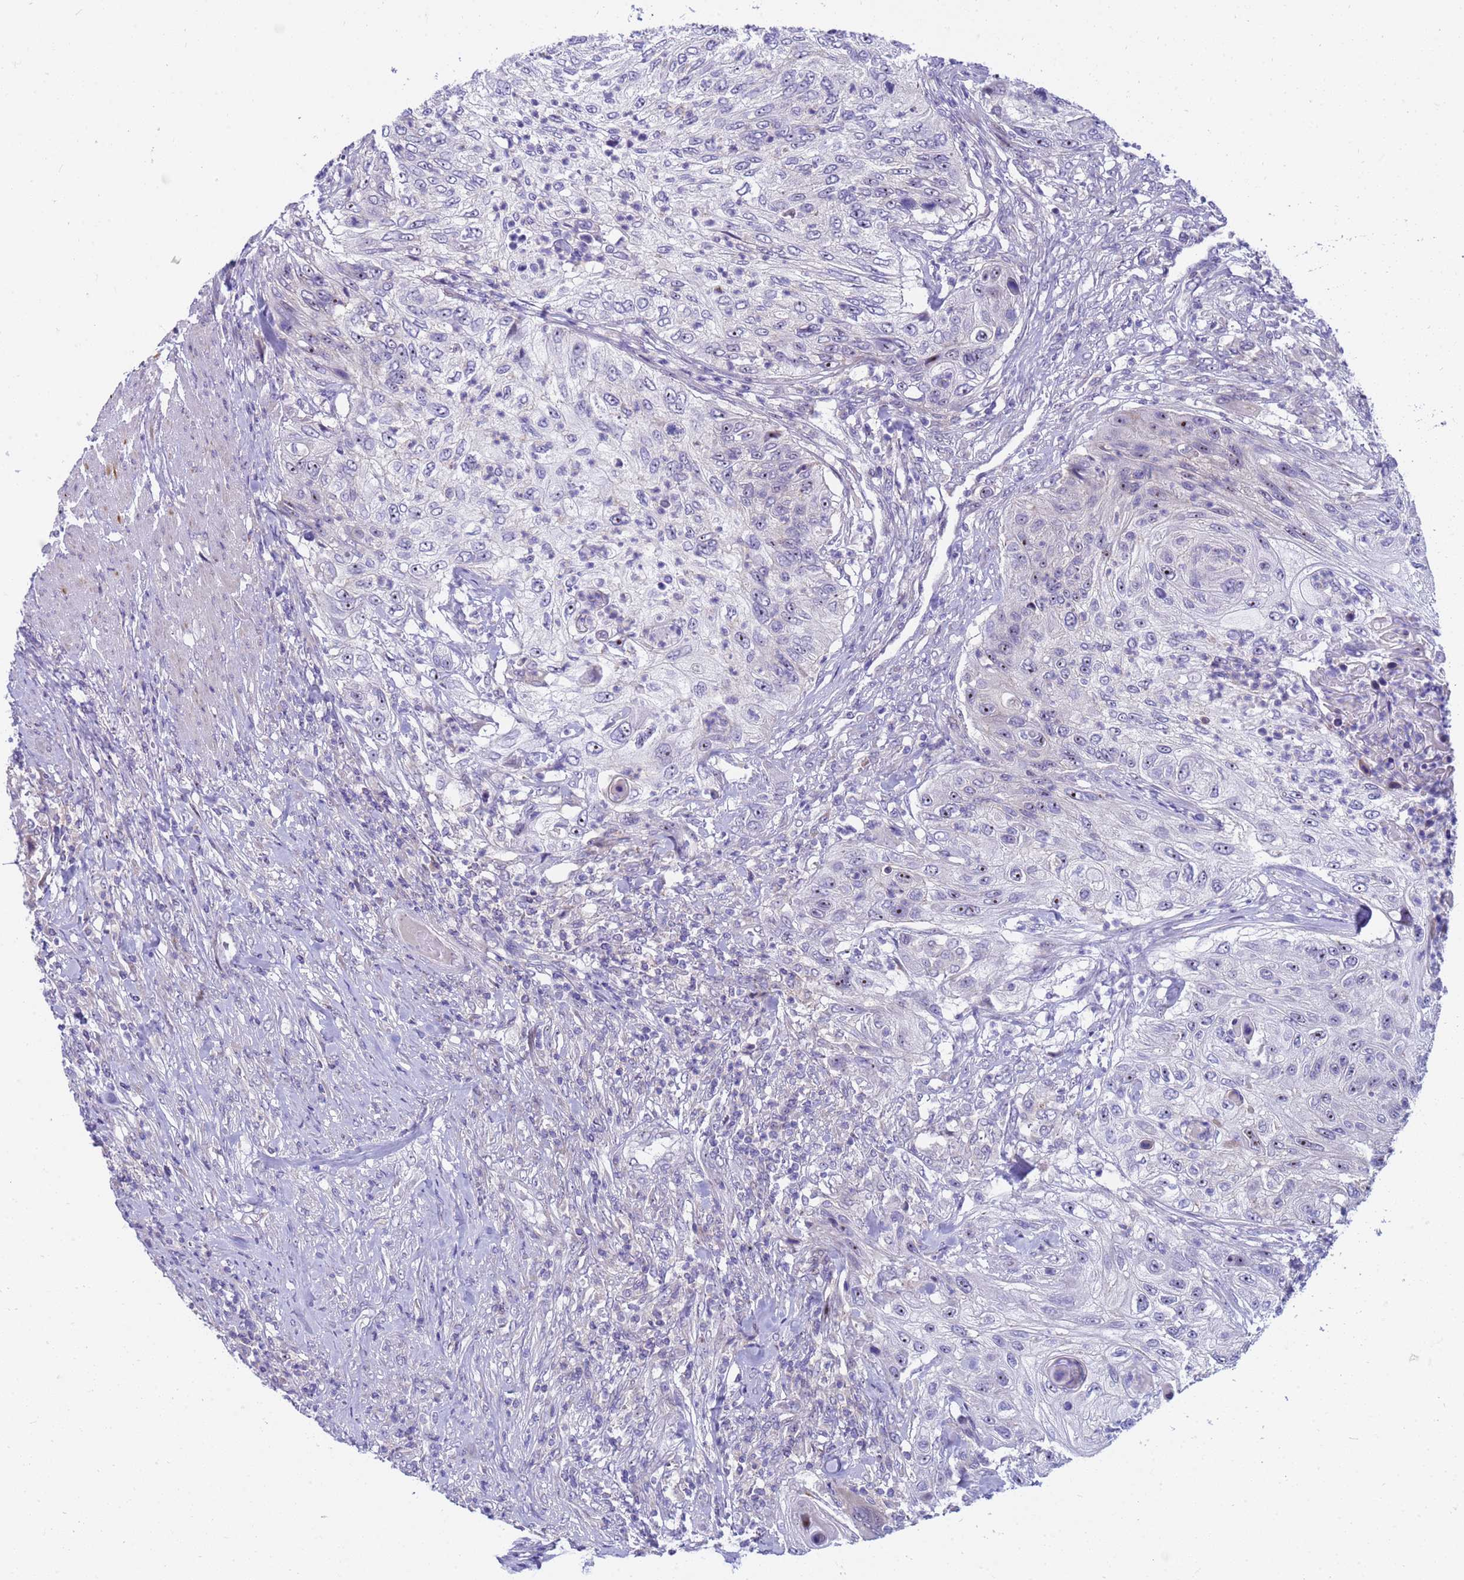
{"staining": {"intensity": "moderate", "quantity": "<25%", "location": "nuclear"}, "tissue": "urothelial cancer", "cell_type": "Tumor cells", "image_type": "cancer", "snomed": [{"axis": "morphology", "description": "Urothelial carcinoma, High grade"}, {"axis": "topography", "description": "Urinary bladder"}], "caption": "Immunohistochemistry (IHC) of human urothelial cancer exhibits low levels of moderate nuclear expression in about <25% of tumor cells. The staining is performed using DAB (3,3'-diaminobenzidine) brown chromogen to label protein expression. The nuclei are counter-stained blue using hematoxylin.", "gene": "LRATD1", "patient": {"sex": "female", "age": 60}}